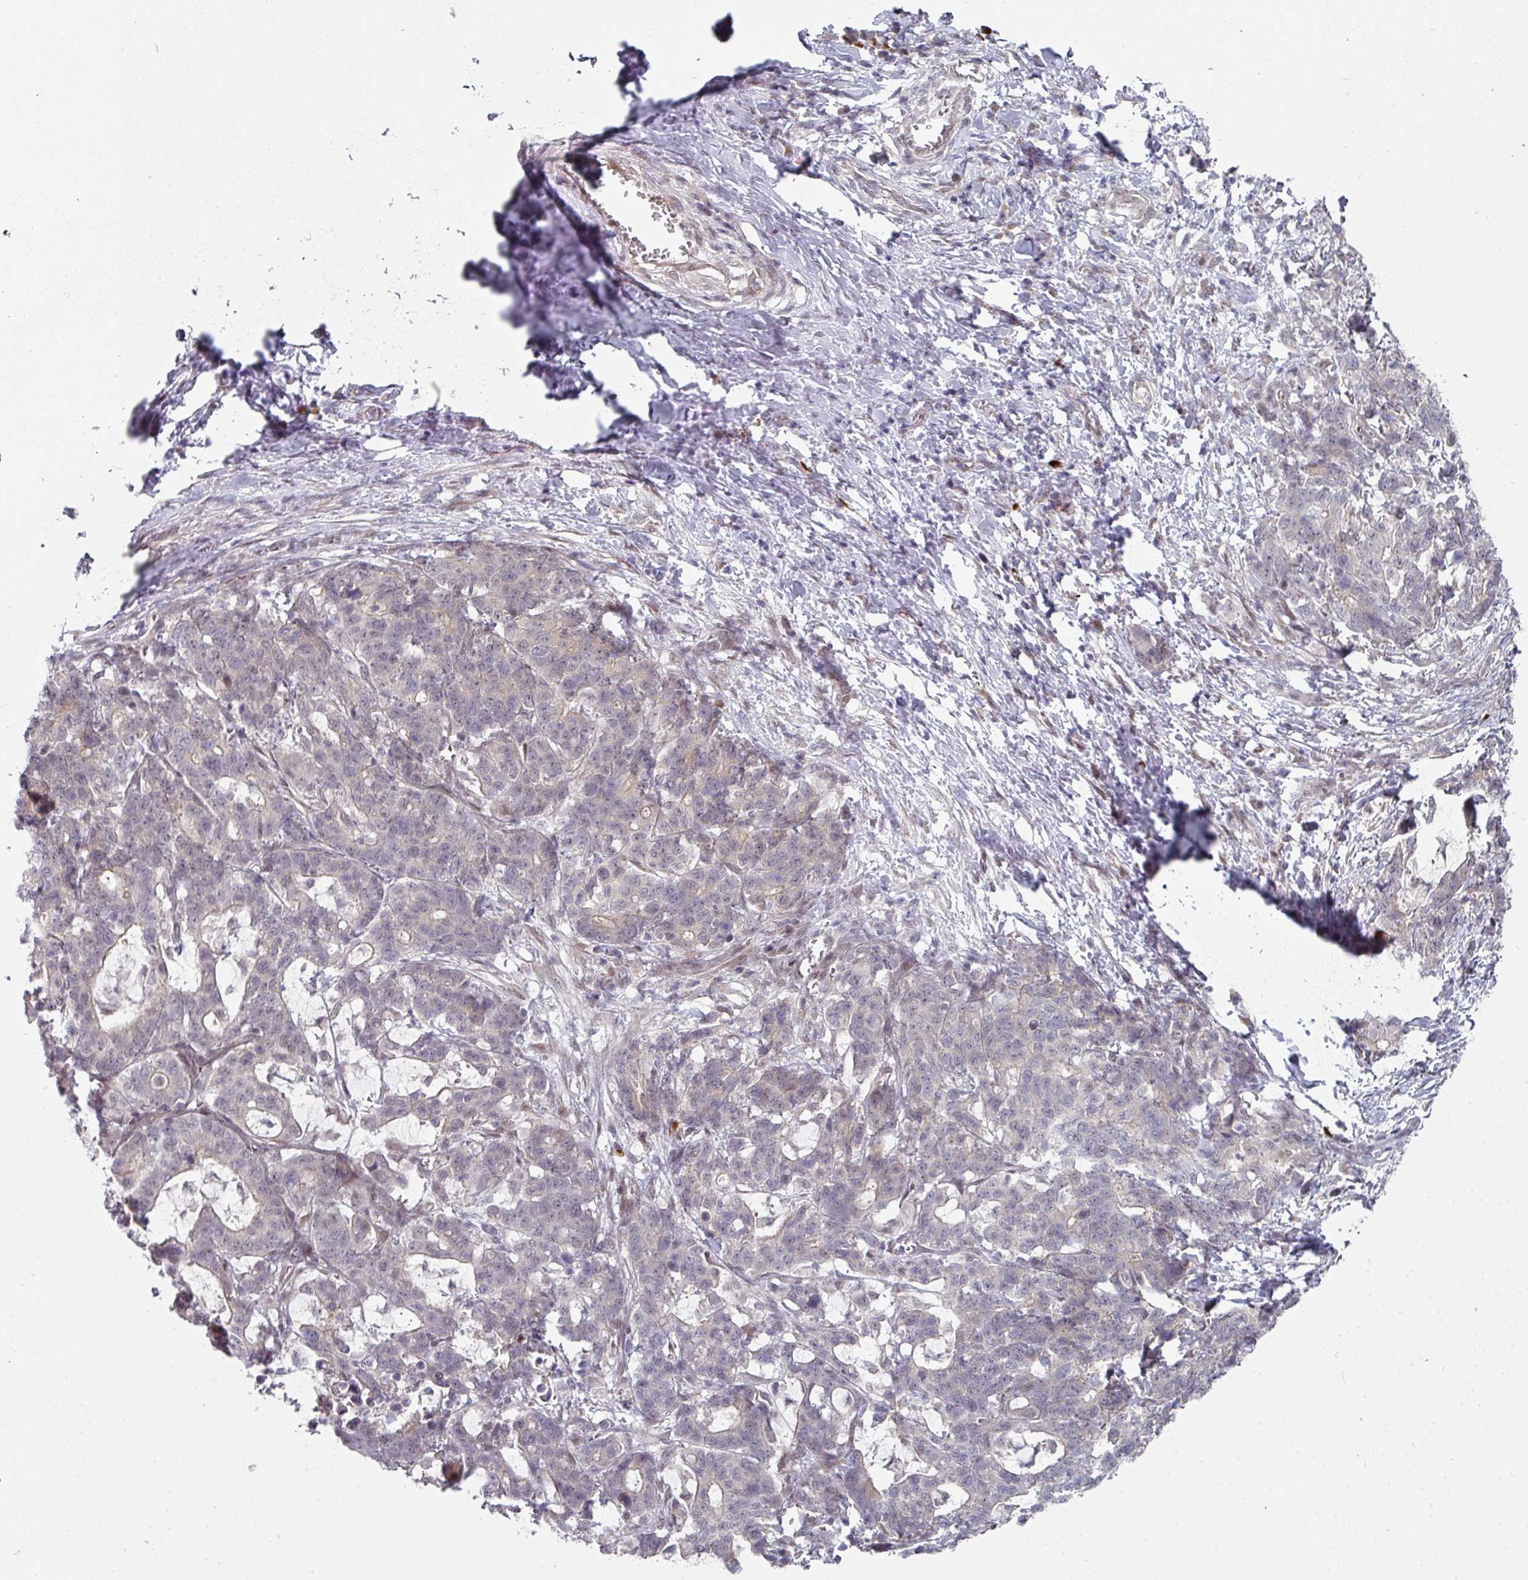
{"staining": {"intensity": "negative", "quantity": "none", "location": "none"}, "tissue": "stomach cancer", "cell_type": "Tumor cells", "image_type": "cancer", "snomed": [{"axis": "morphology", "description": "Normal tissue, NOS"}, {"axis": "morphology", "description": "Adenocarcinoma, NOS"}, {"axis": "topography", "description": "Stomach"}], "caption": "Photomicrograph shows no protein positivity in tumor cells of stomach cancer (adenocarcinoma) tissue. (IHC, brightfield microscopy, high magnification).", "gene": "TMCC1", "patient": {"sex": "female", "age": 64}}